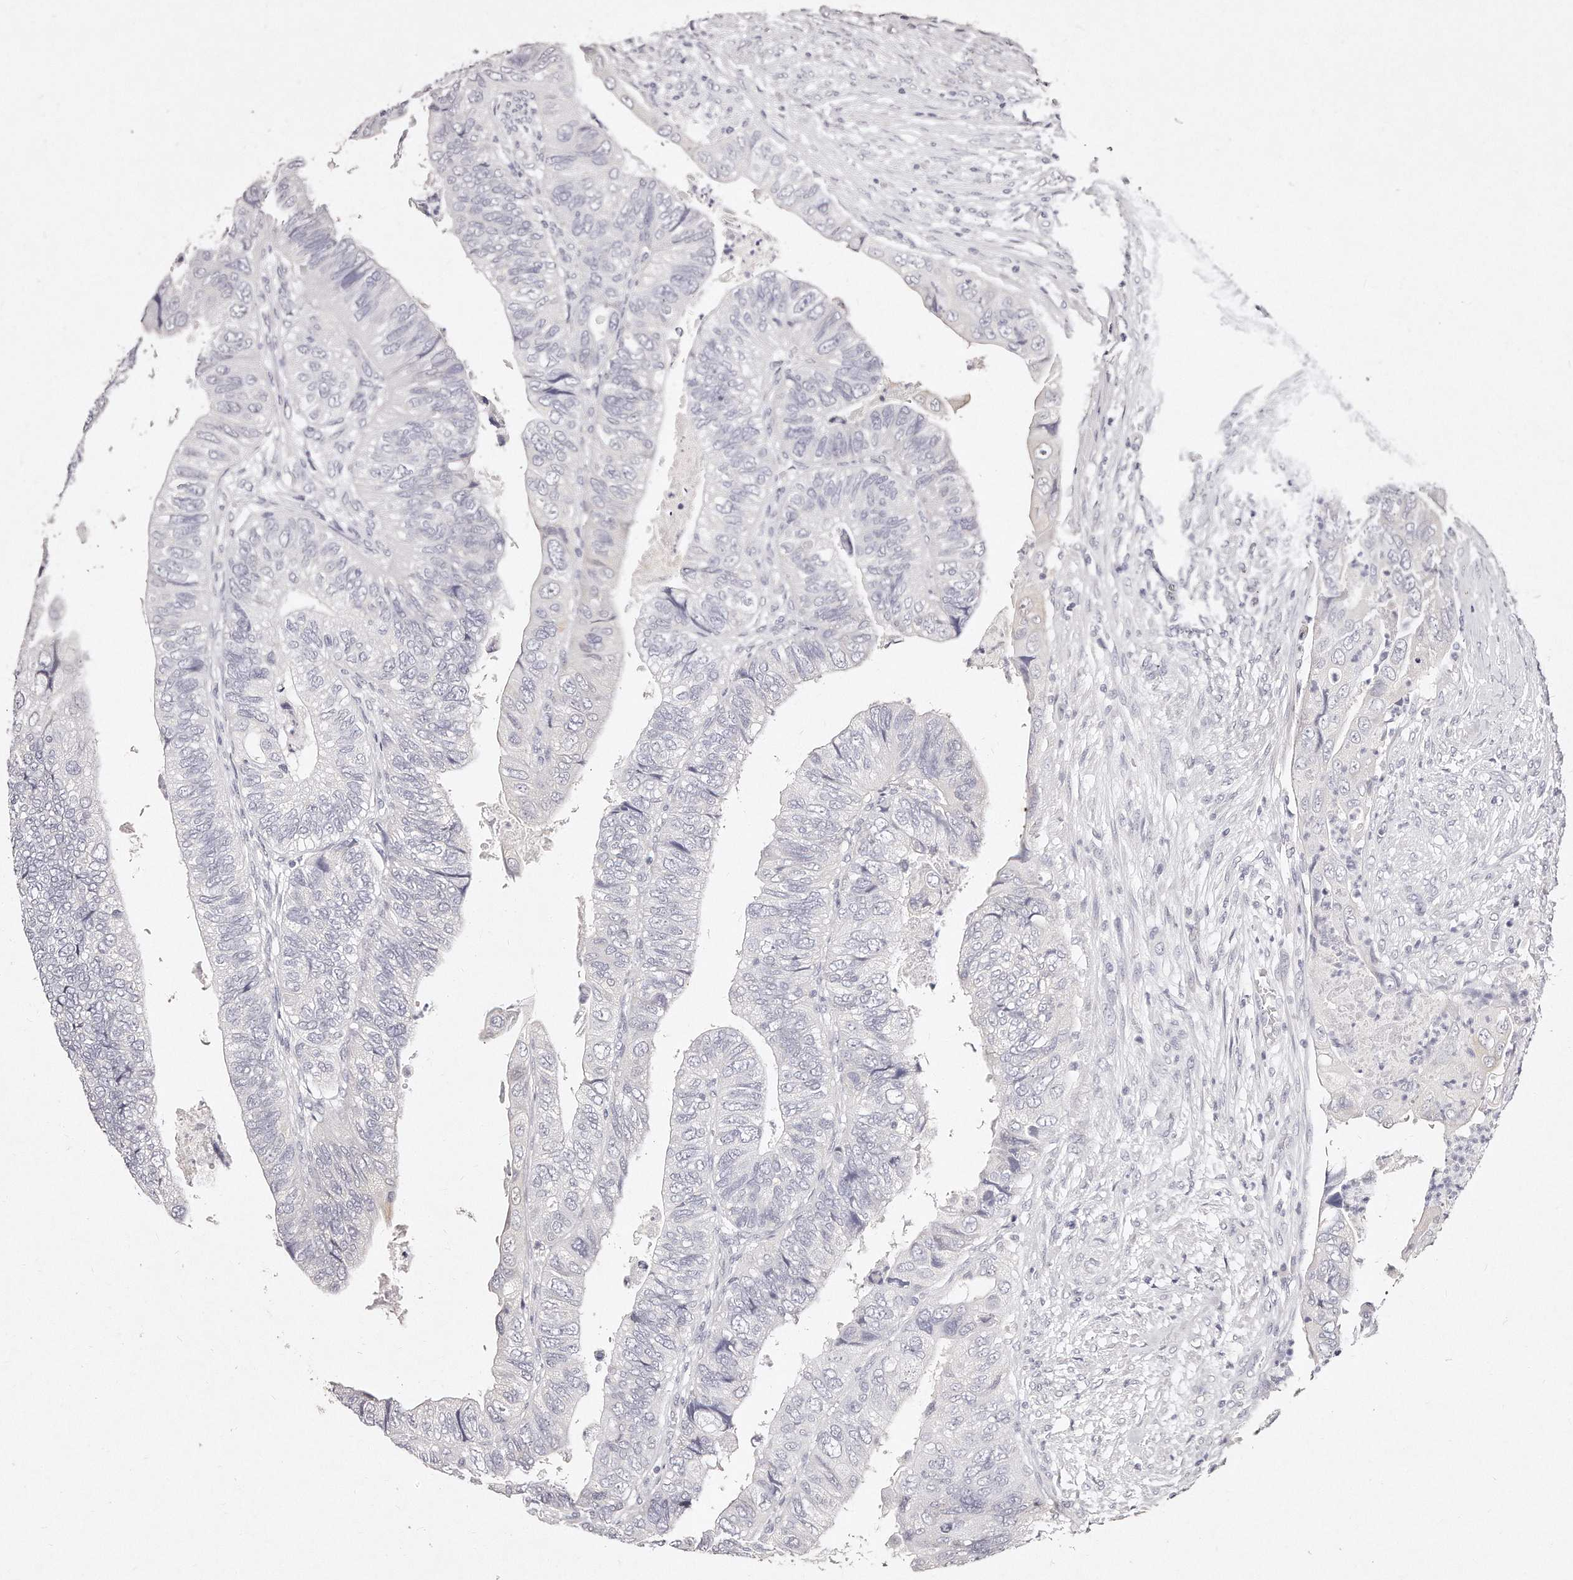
{"staining": {"intensity": "negative", "quantity": "none", "location": "none"}, "tissue": "colorectal cancer", "cell_type": "Tumor cells", "image_type": "cancer", "snomed": [{"axis": "morphology", "description": "Adenocarcinoma, NOS"}, {"axis": "topography", "description": "Rectum"}], "caption": "The IHC image has no significant staining in tumor cells of colorectal cancer tissue.", "gene": "GDA", "patient": {"sex": "male", "age": 63}}